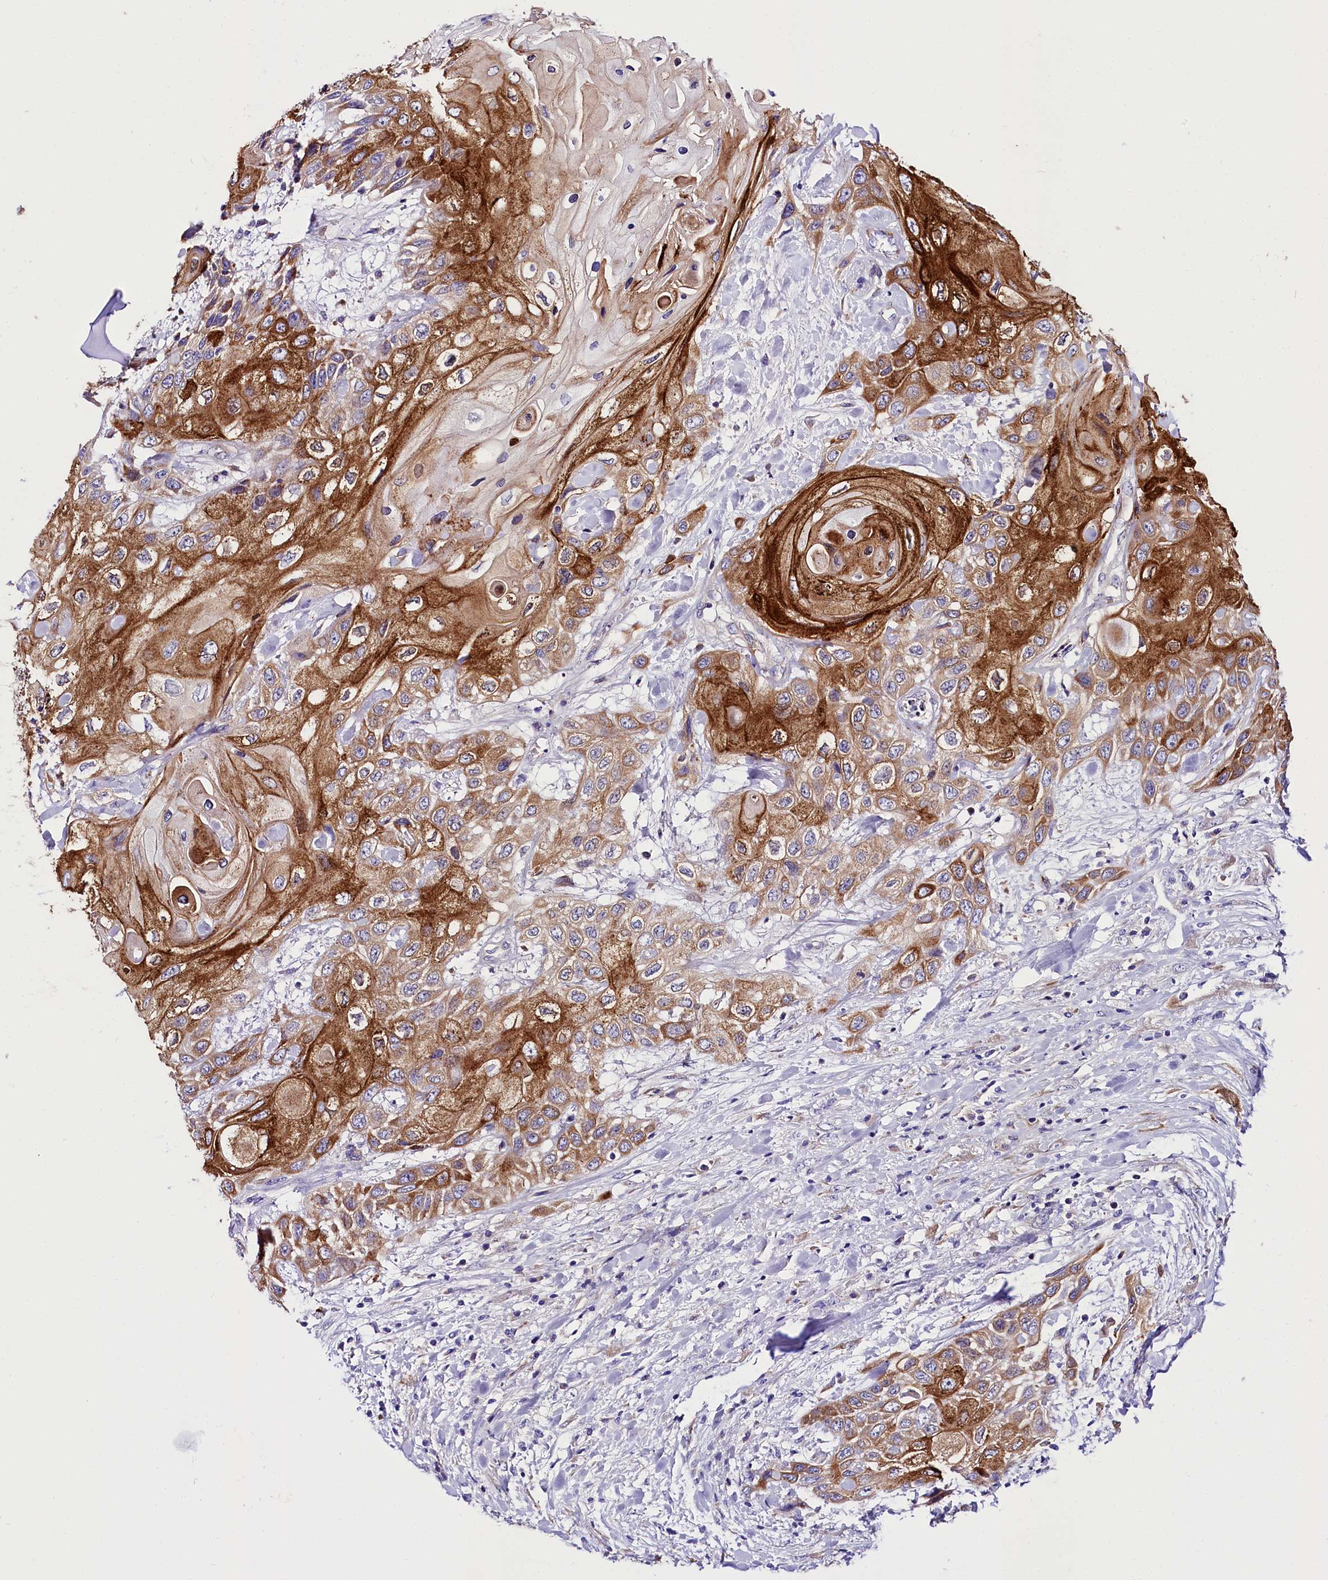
{"staining": {"intensity": "strong", "quantity": "25%-75%", "location": "cytoplasmic/membranous"}, "tissue": "head and neck cancer", "cell_type": "Tumor cells", "image_type": "cancer", "snomed": [{"axis": "morphology", "description": "Squamous cell carcinoma, NOS"}, {"axis": "topography", "description": "Head-Neck"}], "caption": "This image reveals head and neck cancer stained with immunohistochemistry to label a protein in brown. The cytoplasmic/membranous of tumor cells show strong positivity for the protein. Nuclei are counter-stained blue.", "gene": "A2ML1", "patient": {"sex": "female", "age": 43}}